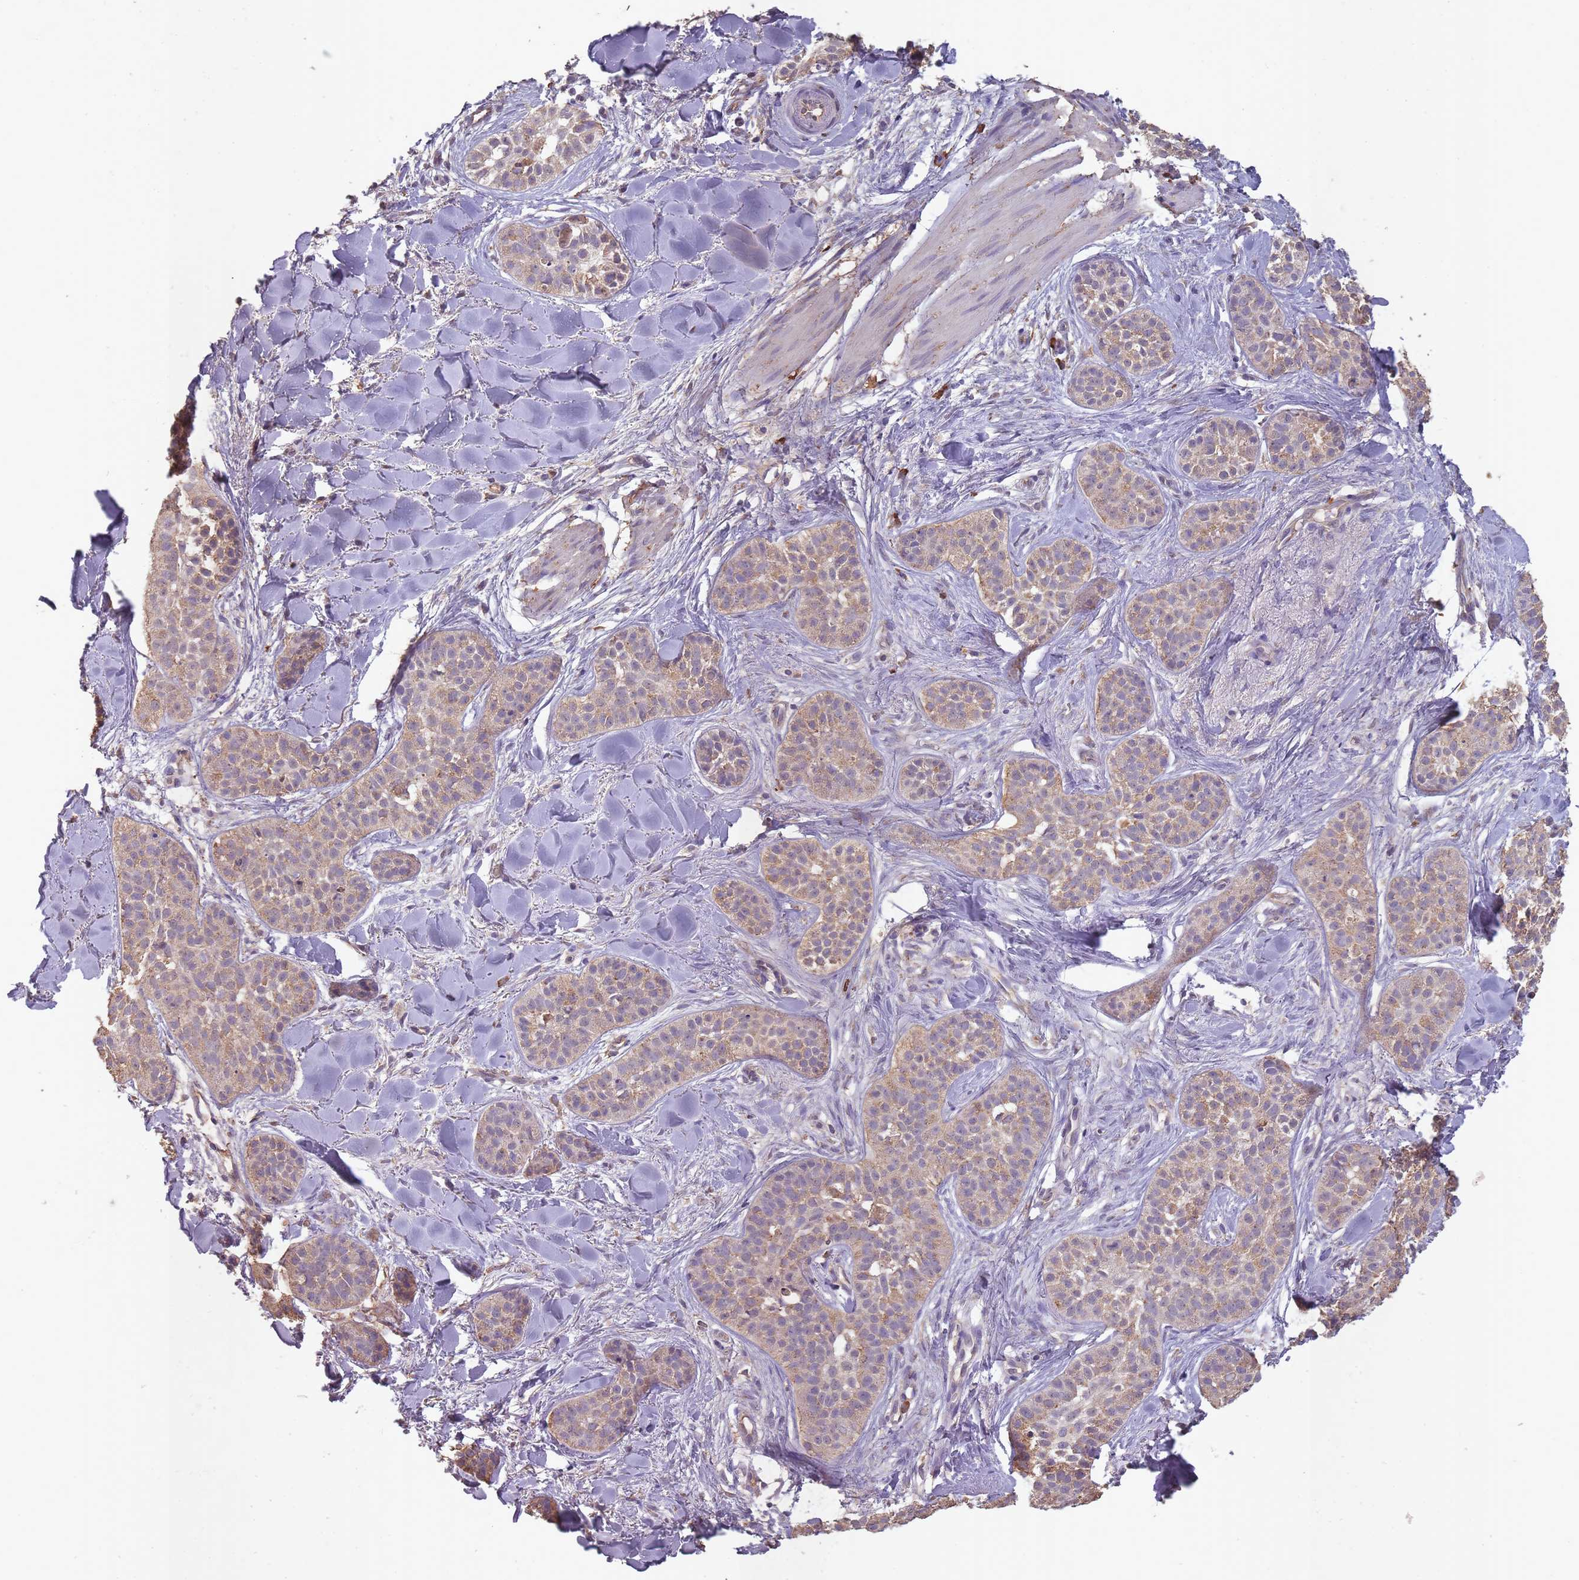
{"staining": {"intensity": "weak", "quantity": ">75%", "location": "cytoplasmic/membranous"}, "tissue": "skin cancer", "cell_type": "Tumor cells", "image_type": "cancer", "snomed": [{"axis": "morphology", "description": "Basal cell carcinoma"}, {"axis": "topography", "description": "Skin"}], "caption": "Immunohistochemical staining of human skin cancer (basal cell carcinoma) shows weak cytoplasmic/membranous protein expression in approximately >75% of tumor cells. Using DAB (brown) and hematoxylin (blue) stains, captured at high magnification using brightfield microscopy.", "gene": "SANBR", "patient": {"sex": "male", "age": 52}}